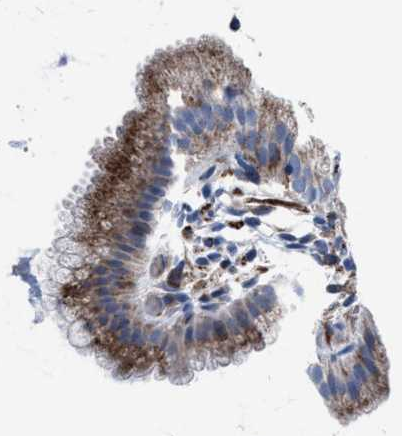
{"staining": {"intensity": "moderate", "quantity": ">75%", "location": "cytoplasmic/membranous"}, "tissue": "gallbladder", "cell_type": "Glandular cells", "image_type": "normal", "snomed": [{"axis": "morphology", "description": "Normal tissue, NOS"}, {"axis": "topography", "description": "Gallbladder"}], "caption": "High-magnification brightfield microscopy of unremarkable gallbladder stained with DAB (3,3'-diaminobenzidine) (brown) and counterstained with hematoxylin (blue). glandular cells exhibit moderate cytoplasmic/membranous positivity is seen in approximately>75% of cells. The staining is performed using DAB (3,3'-diaminobenzidine) brown chromogen to label protein expression. The nuclei are counter-stained blue using hematoxylin.", "gene": "SLC47A1", "patient": {"sex": "female", "age": 26}}